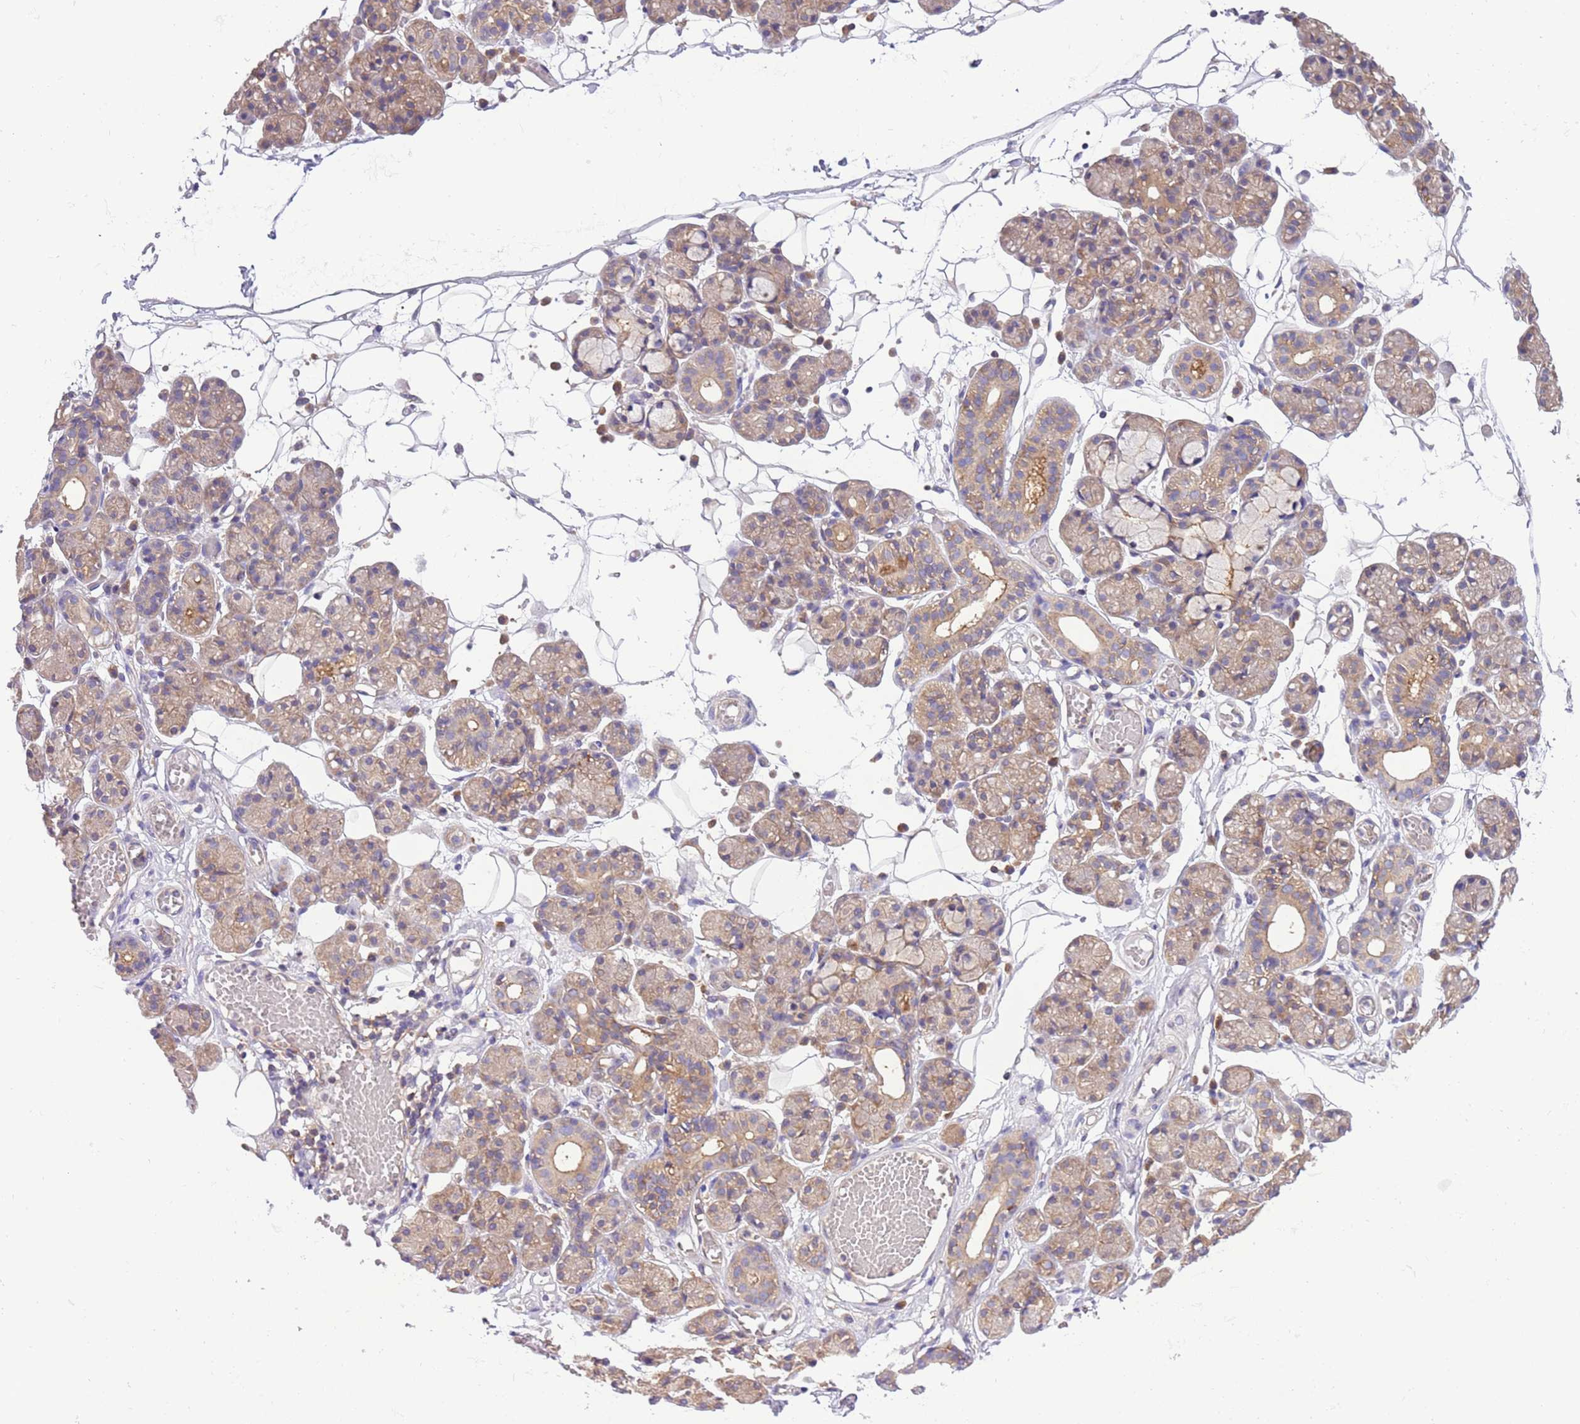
{"staining": {"intensity": "weak", "quantity": "25%-75%", "location": "cytoplasmic/membranous"}, "tissue": "salivary gland", "cell_type": "Glandular cells", "image_type": "normal", "snomed": [{"axis": "morphology", "description": "Normal tissue, NOS"}, {"axis": "topography", "description": "Salivary gland"}], "caption": "Weak cytoplasmic/membranous positivity is identified in approximately 25%-75% of glandular cells in unremarkable salivary gland.", "gene": "STIP1", "patient": {"sex": "male", "age": 63}}